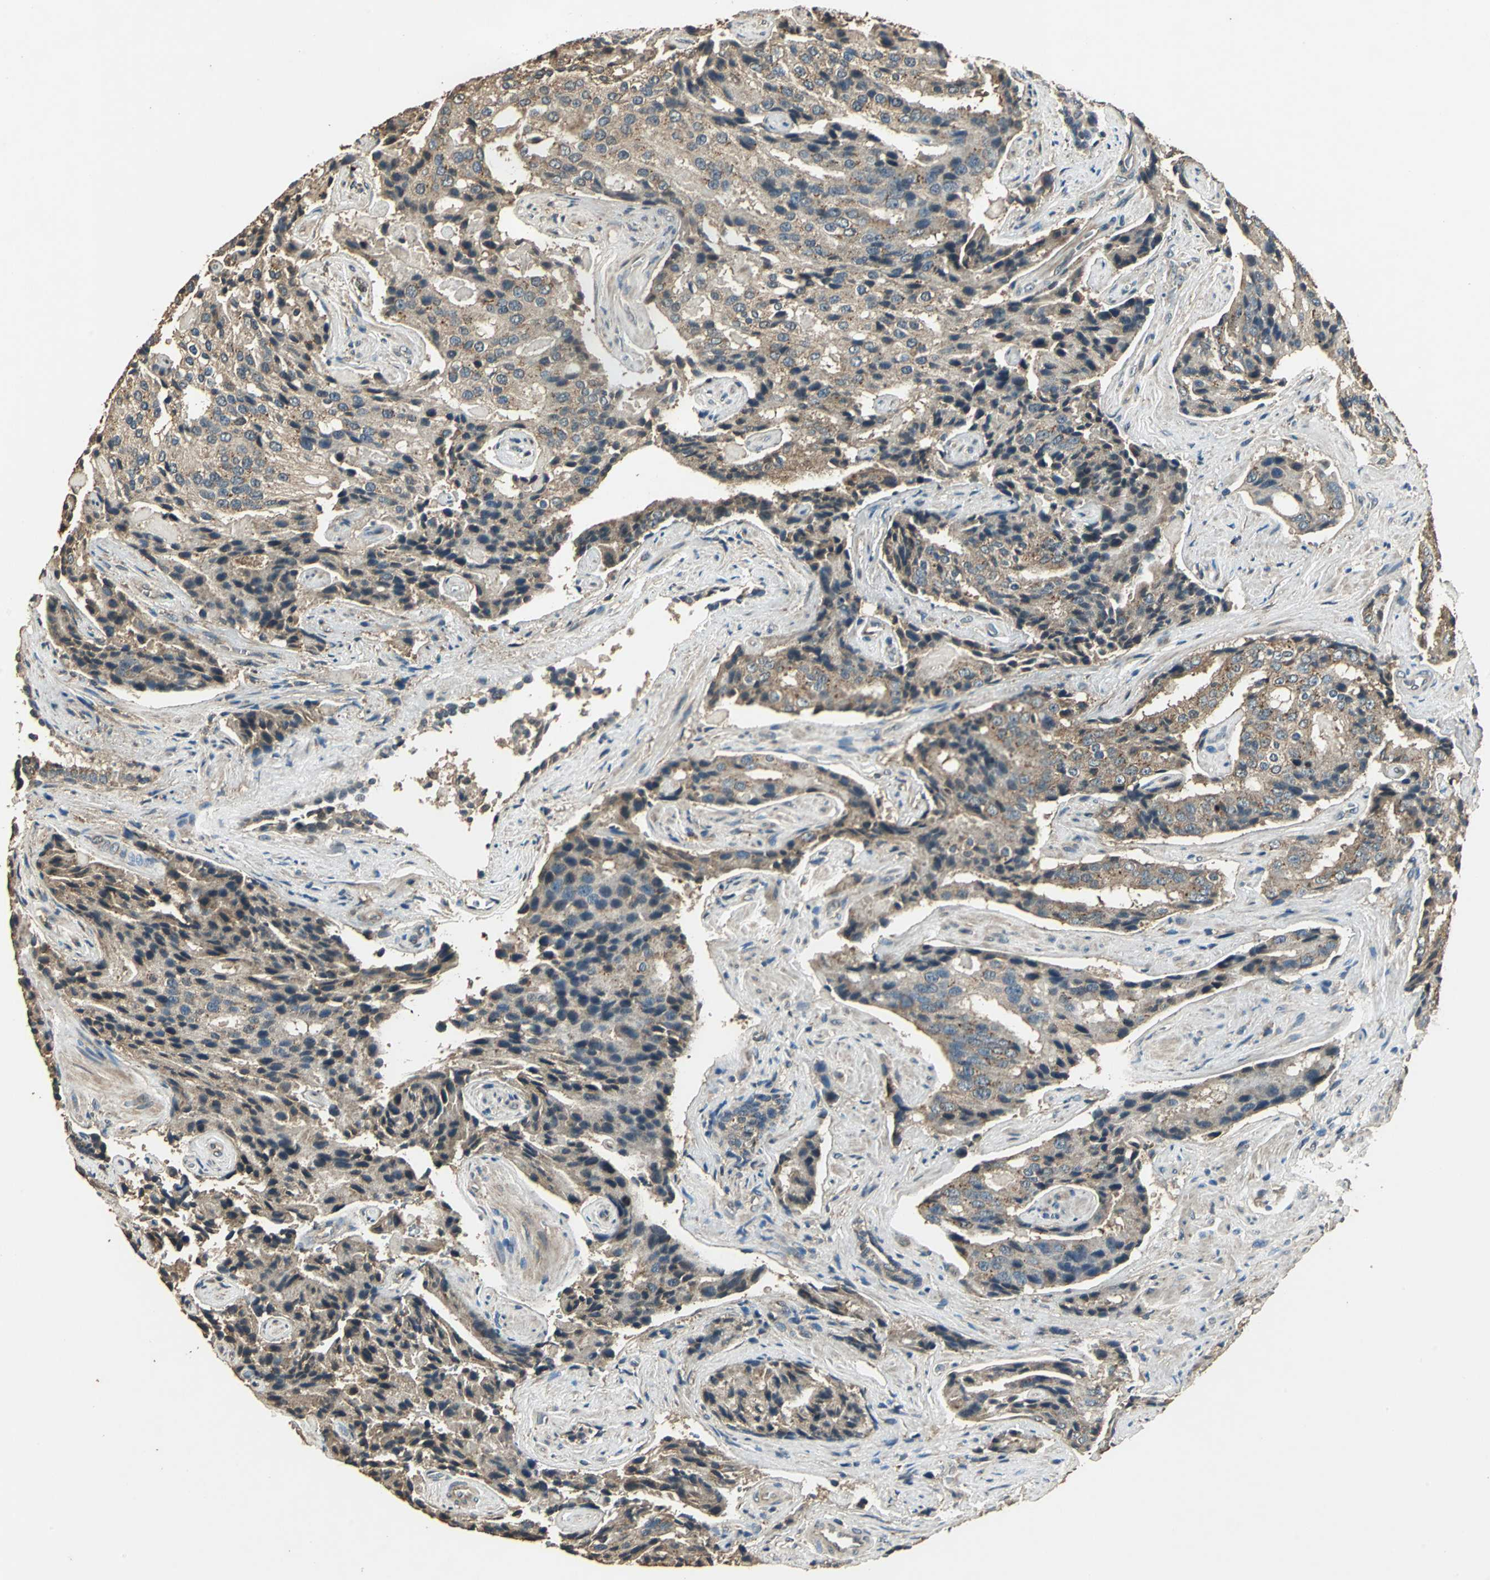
{"staining": {"intensity": "moderate", "quantity": ">75%", "location": "cytoplasmic/membranous"}, "tissue": "prostate cancer", "cell_type": "Tumor cells", "image_type": "cancer", "snomed": [{"axis": "morphology", "description": "Adenocarcinoma, High grade"}, {"axis": "topography", "description": "Prostate"}], "caption": "The histopathology image displays a brown stain indicating the presence of a protein in the cytoplasmic/membranous of tumor cells in prostate high-grade adenocarcinoma. The protein of interest is stained brown, and the nuclei are stained in blue (DAB IHC with brightfield microscopy, high magnification).", "gene": "TMPRSS4", "patient": {"sex": "male", "age": 58}}